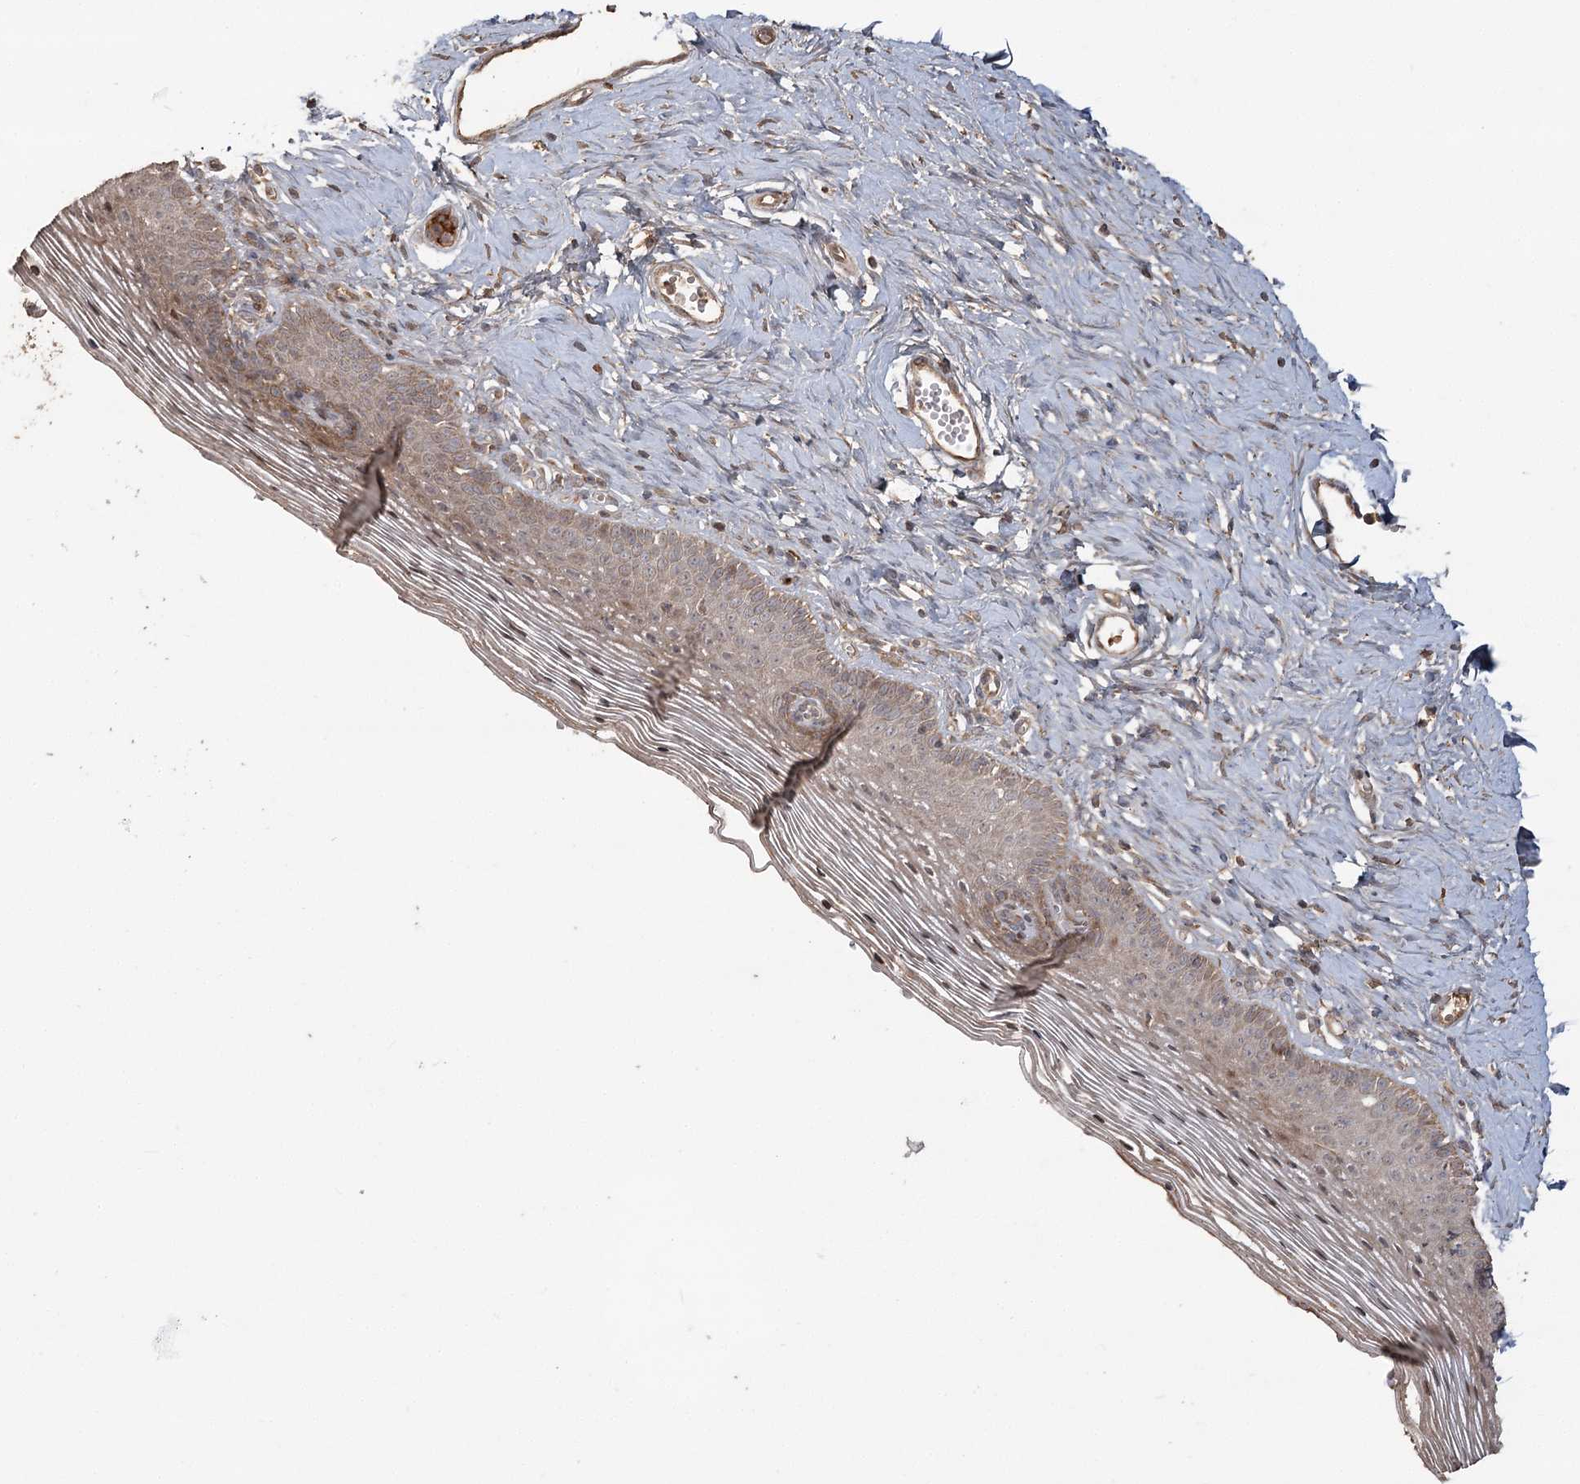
{"staining": {"intensity": "moderate", "quantity": "25%-75%", "location": "cytoplasmic/membranous"}, "tissue": "vagina", "cell_type": "Squamous epithelial cells", "image_type": "normal", "snomed": [{"axis": "morphology", "description": "Normal tissue, NOS"}, {"axis": "topography", "description": "Vagina"}], "caption": "Human vagina stained with a brown dye displays moderate cytoplasmic/membranous positive expression in approximately 25%-75% of squamous epithelial cells.", "gene": "OBSL1", "patient": {"sex": "female", "age": 32}}